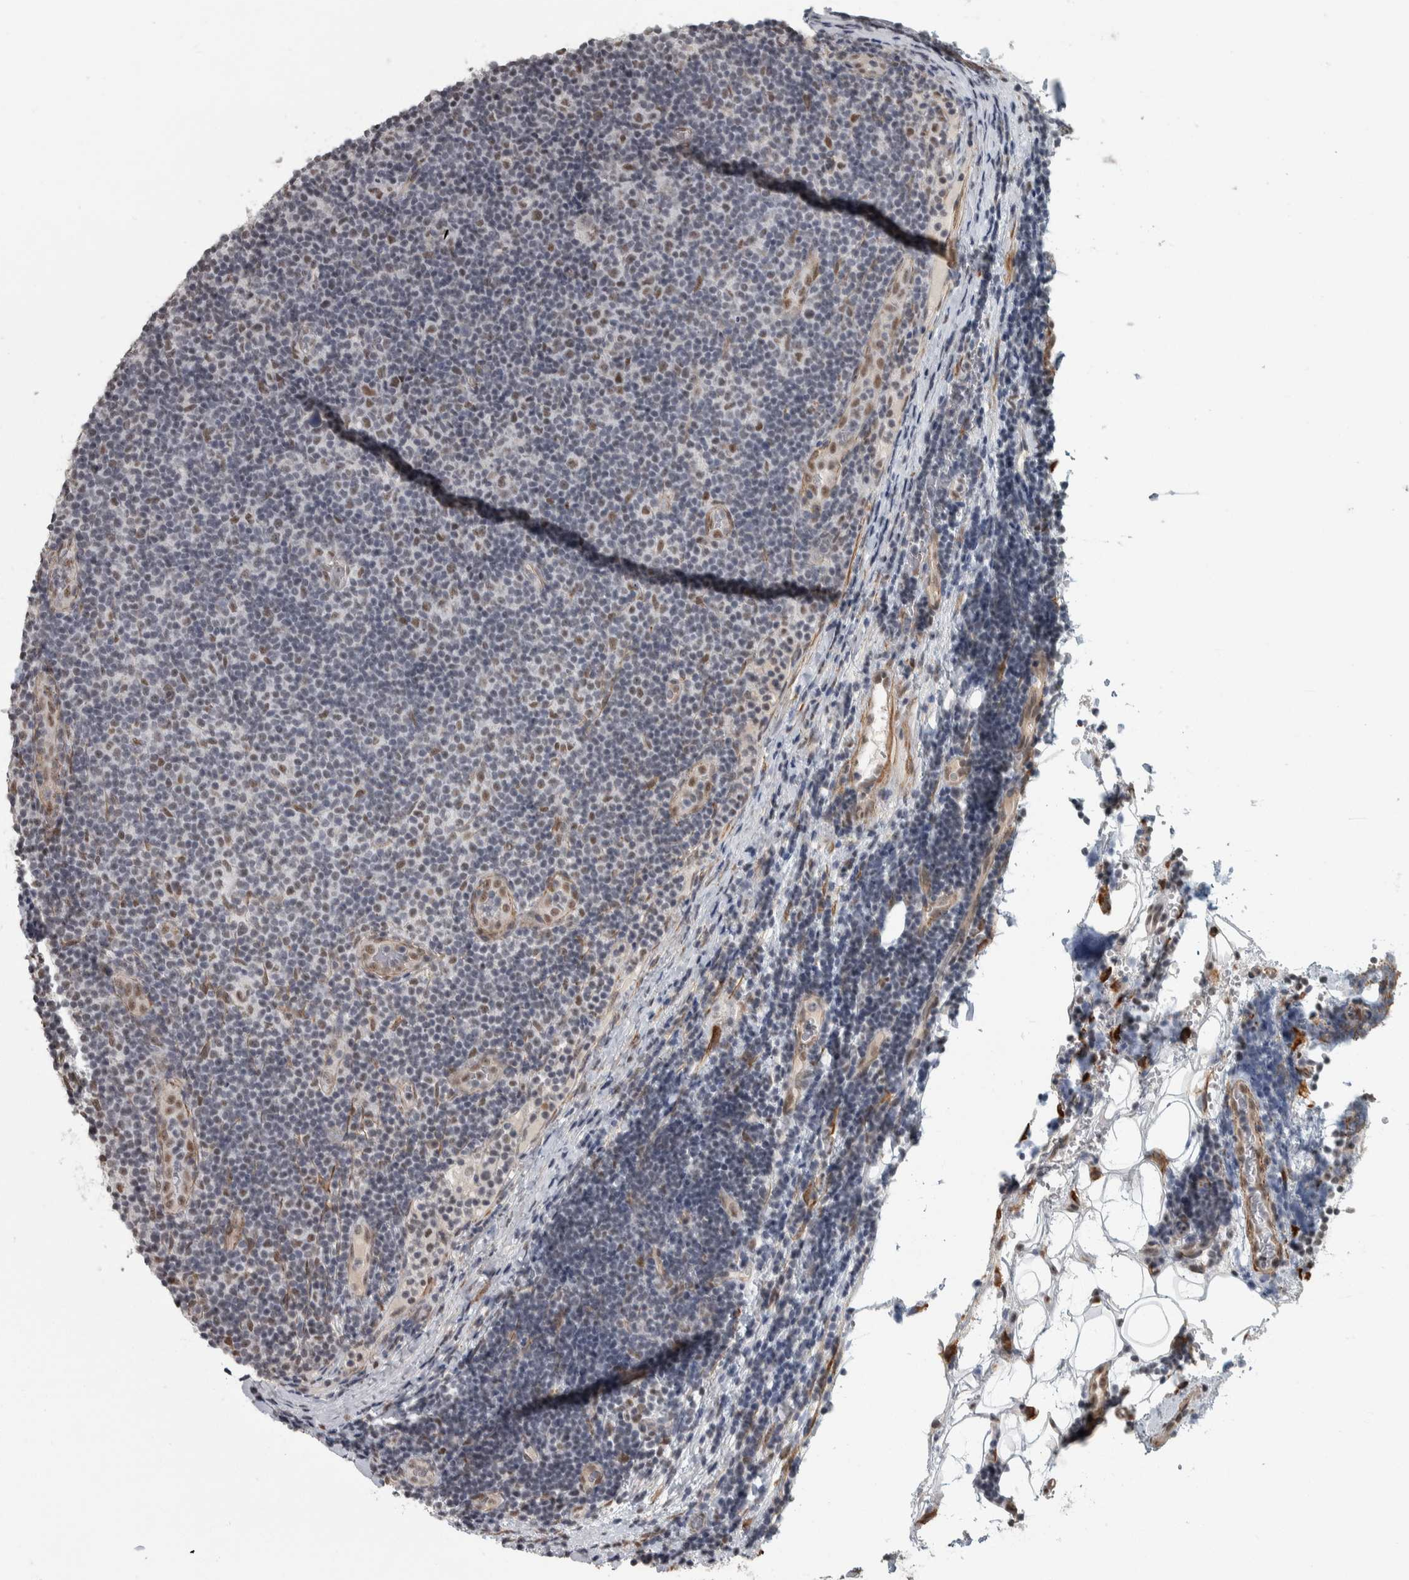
{"staining": {"intensity": "moderate", "quantity": "<25%", "location": "nuclear"}, "tissue": "lymphoma", "cell_type": "Tumor cells", "image_type": "cancer", "snomed": [{"axis": "morphology", "description": "Malignant lymphoma, non-Hodgkin's type, Low grade"}, {"axis": "topography", "description": "Lymph node"}], "caption": "Lymphoma stained for a protein shows moderate nuclear positivity in tumor cells. (DAB = brown stain, brightfield microscopy at high magnification).", "gene": "DDX42", "patient": {"sex": "male", "age": 83}}